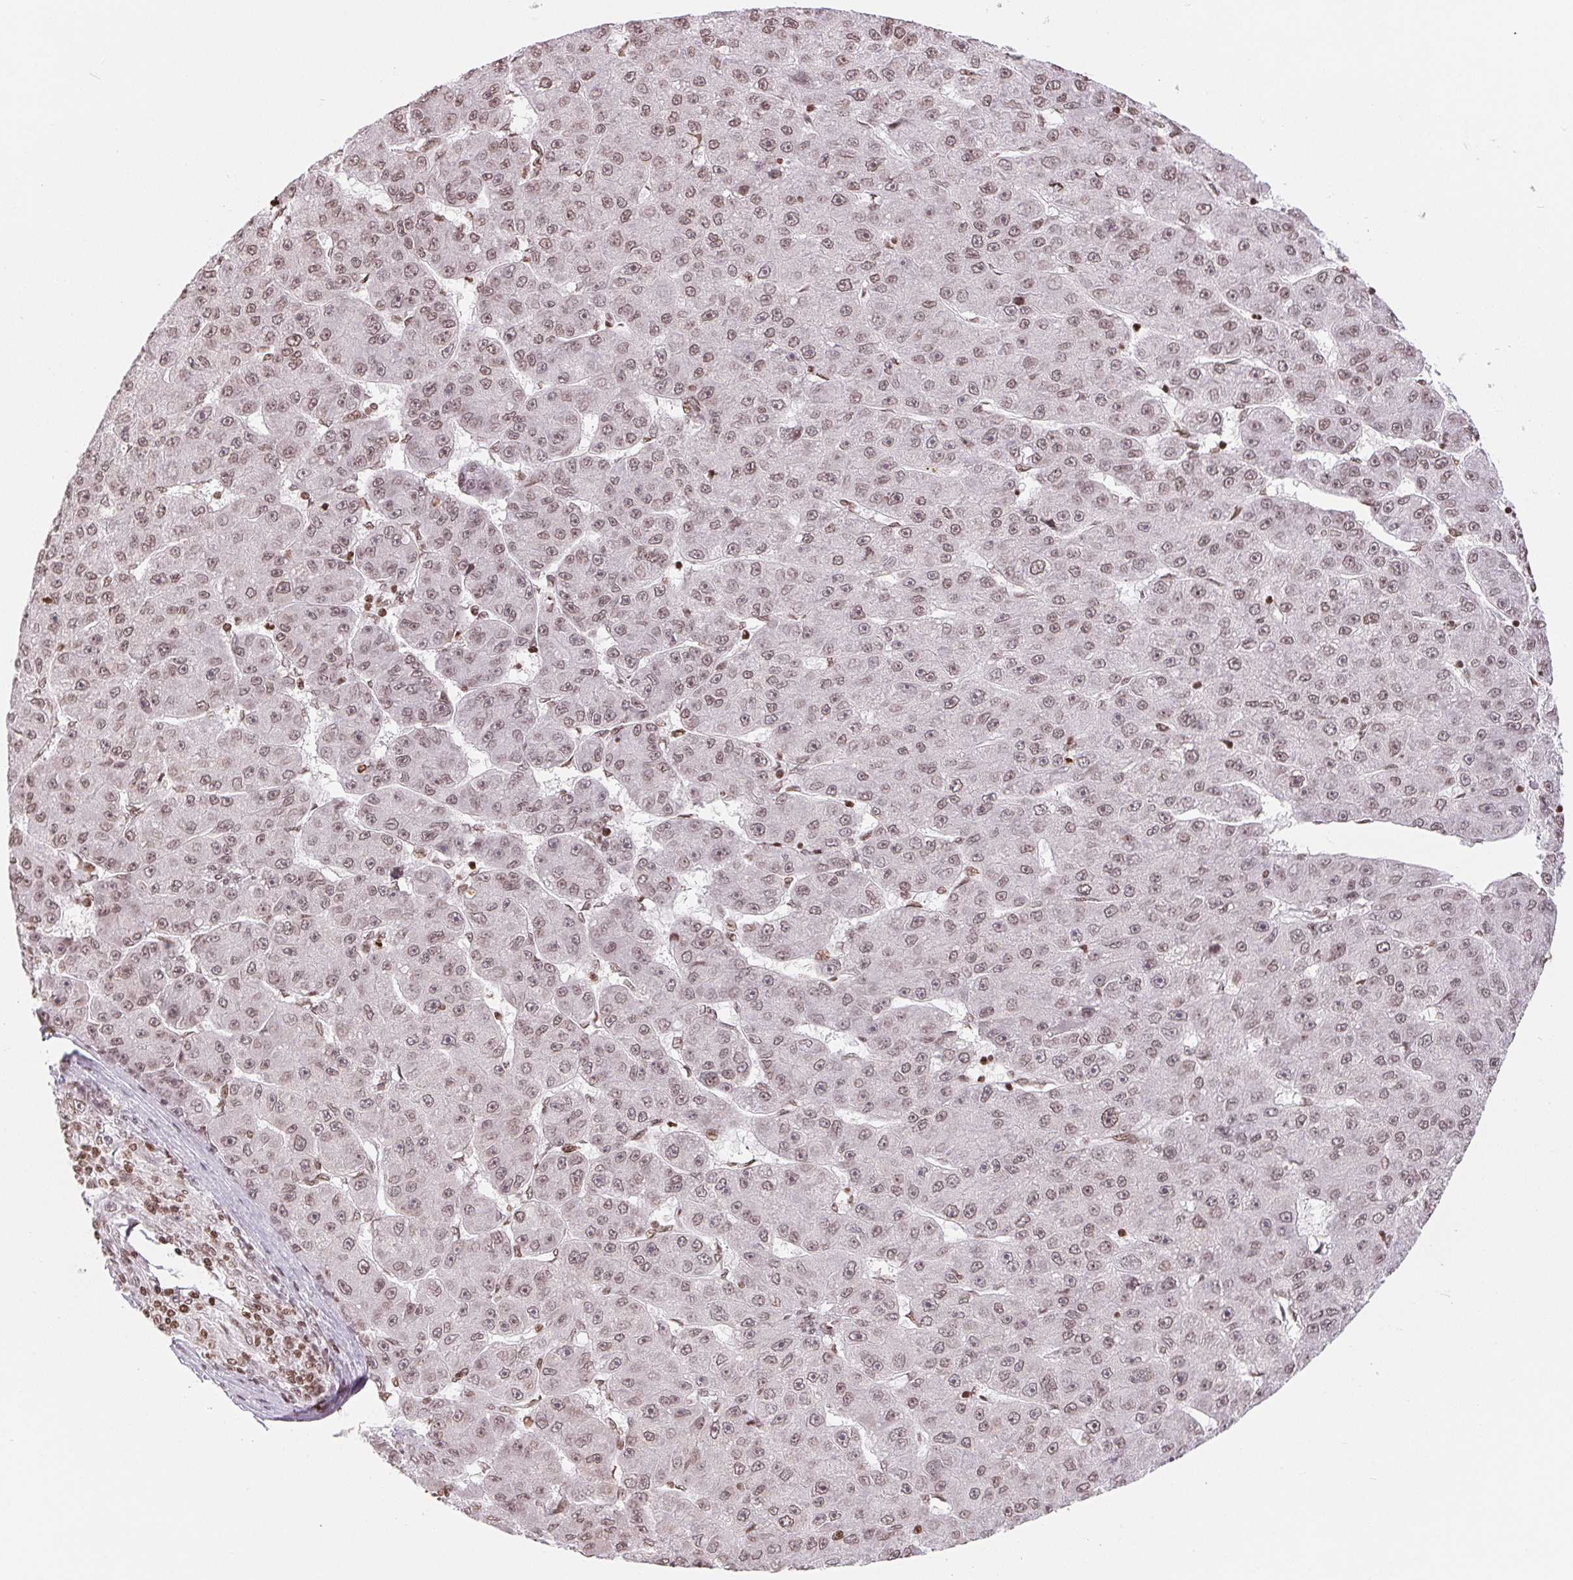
{"staining": {"intensity": "weak", "quantity": ">75%", "location": "nuclear"}, "tissue": "liver cancer", "cell_type": "Tumor cells", "image_type": "cancer", "snomed": [{"axis": "morphology", "description": "Carcinoma, Hepatocellular, NOS"}, {"axis": "topography", "description": "Liver"}], "caption": "Weak nuclear positivity for a protein is present in about >75% of tumor cells of hepatocellular carcinoma (liver) using IHC.", "gene": "SMIM12", "patient": {"sex": "male", "age": 67}}